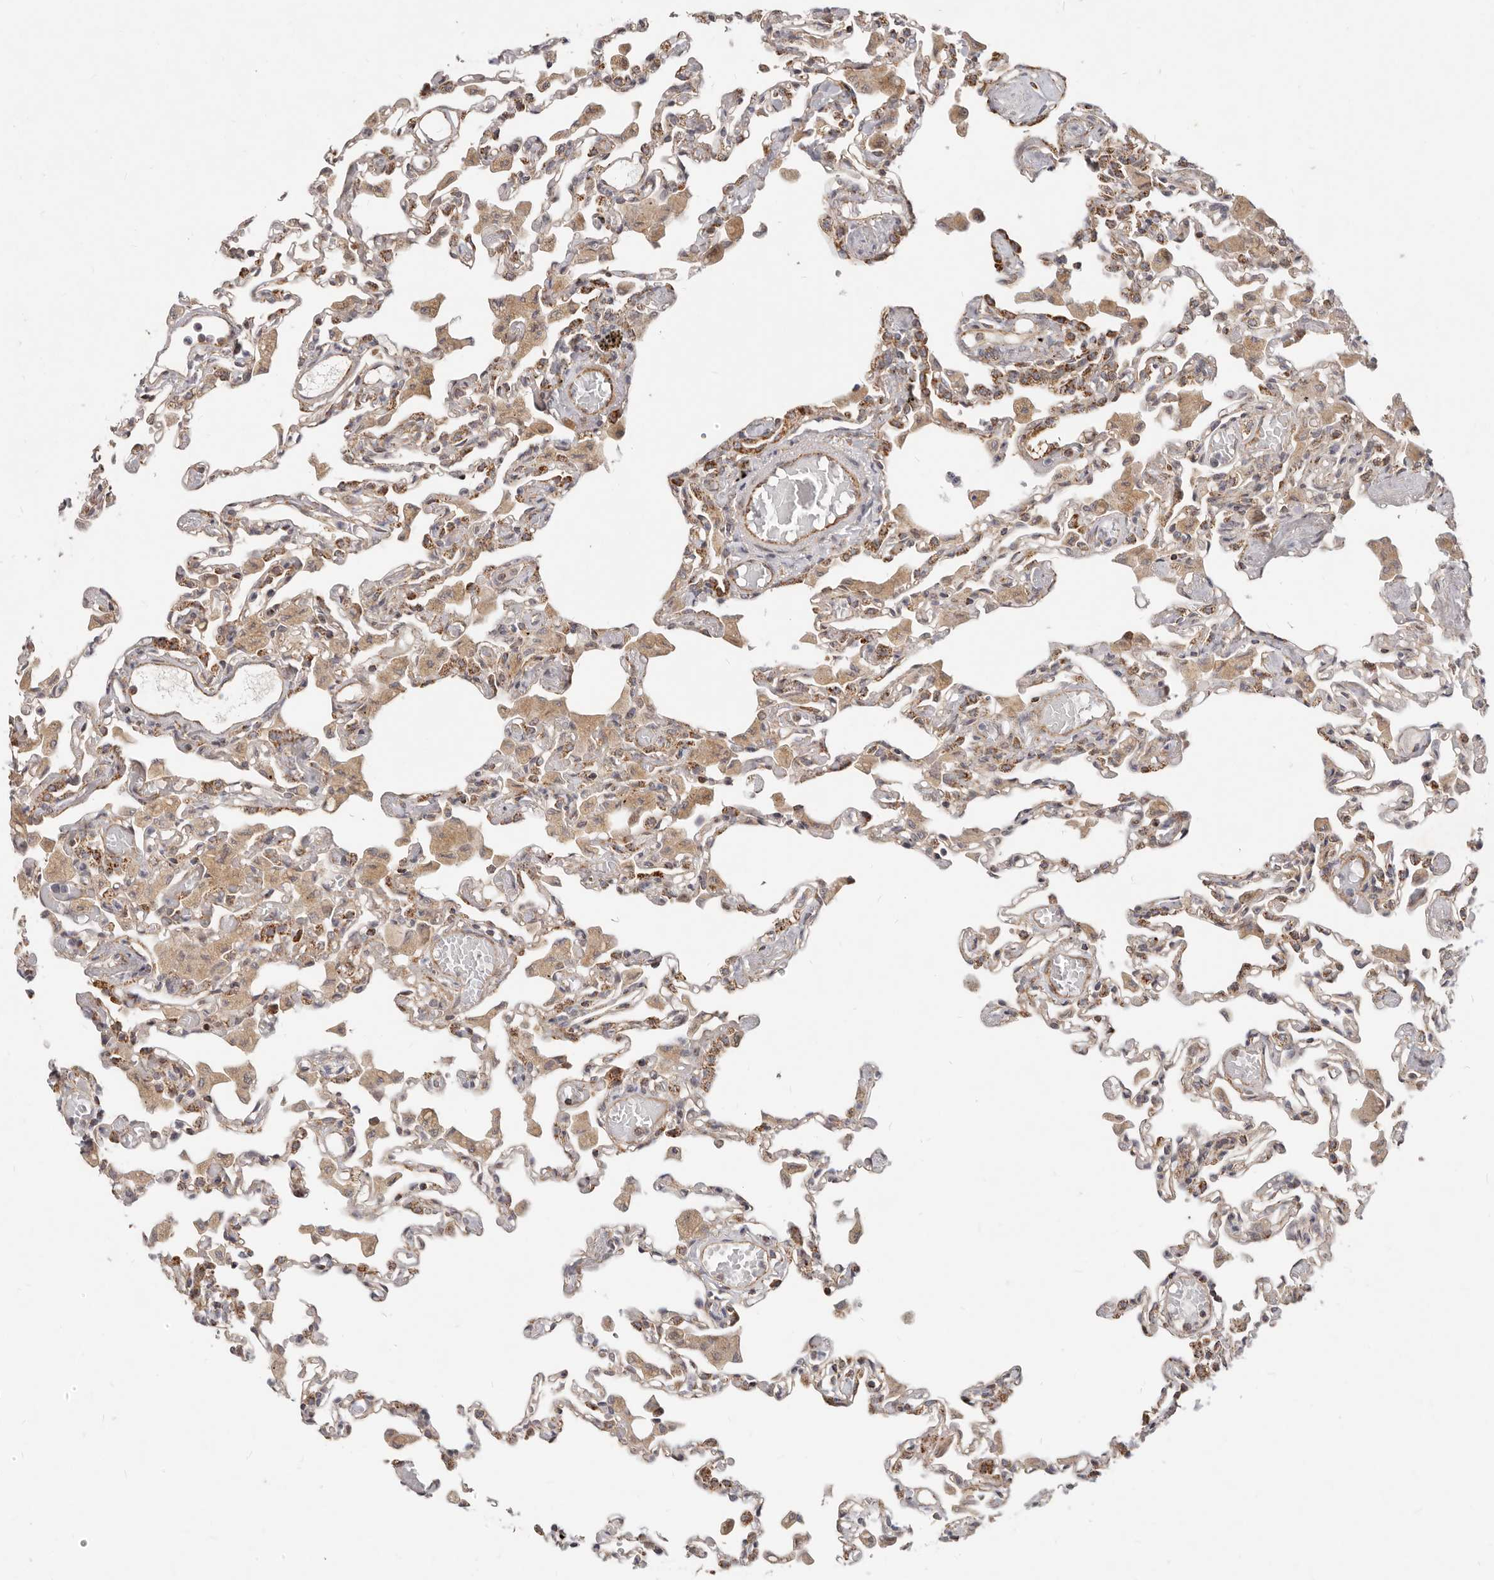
{"staining": {"intensity": "moderate", "quantity": "25%-75%", "location": "cytoplasmic/membranous"}, "tissue": "lung", "cell_type": "Alveolar cells", "image_type": "normal", "snomed": [{"axis": "morphology", "description": "Normal tissue, NOS"}, {"axis": "topography", "description": "Bronchus"}, {"axis": "topography", "description": "Lung"}], "caption": "IHC image of benign lung: lung stained using IHC exhibits medium levels of moderate protein expression localized specifically in the cytoplasmic/membranous of alveolar cells, appearing as a cytoplasmic/membranous brown color.", "gene": "USP49", "patient": {"sex": "female", "age": 49}}